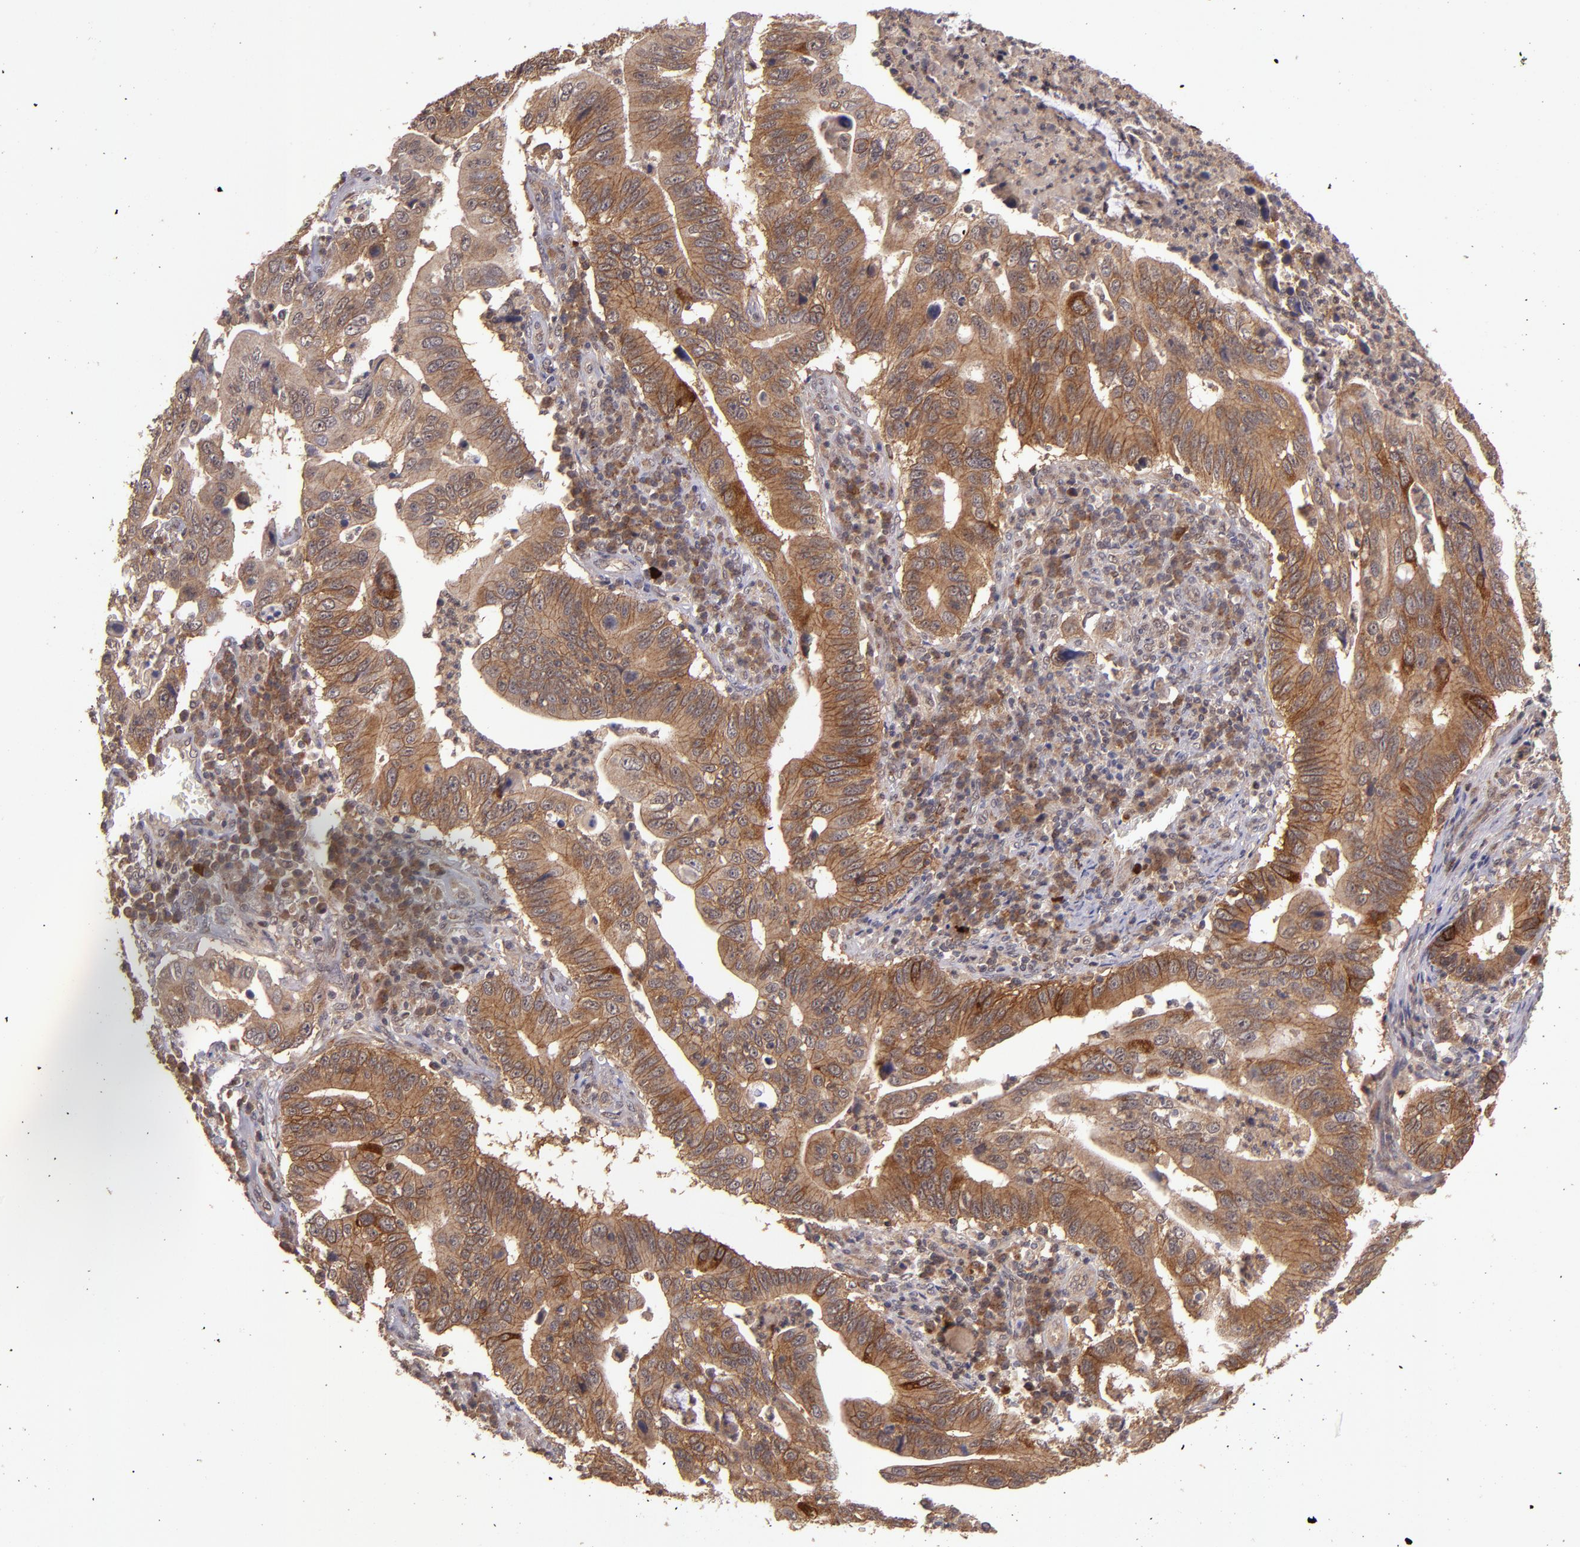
{"staining": {"intensity": "moderate", "quantity": "25%-75%", "location": "cytoplasmic/membranous"}, "tissue": "stomach cancer", "cell_type": "Tumor cells", "image_type": "cancer", "snomed": [{"axis": "morphology", "description": "Adenocarcinoma, NOS"}, {"axis": "topography", "description": "Stomach, upper"}], "caption": "DAB immunohistochemical staining of adenocarcinoma (stomach) exhibits moderate cytoplasmic/membranous protein staining in about 25%-75% of tumor cells.", "gene": "FTSJ1", "patient": {"sex": "male", "age": 63}}